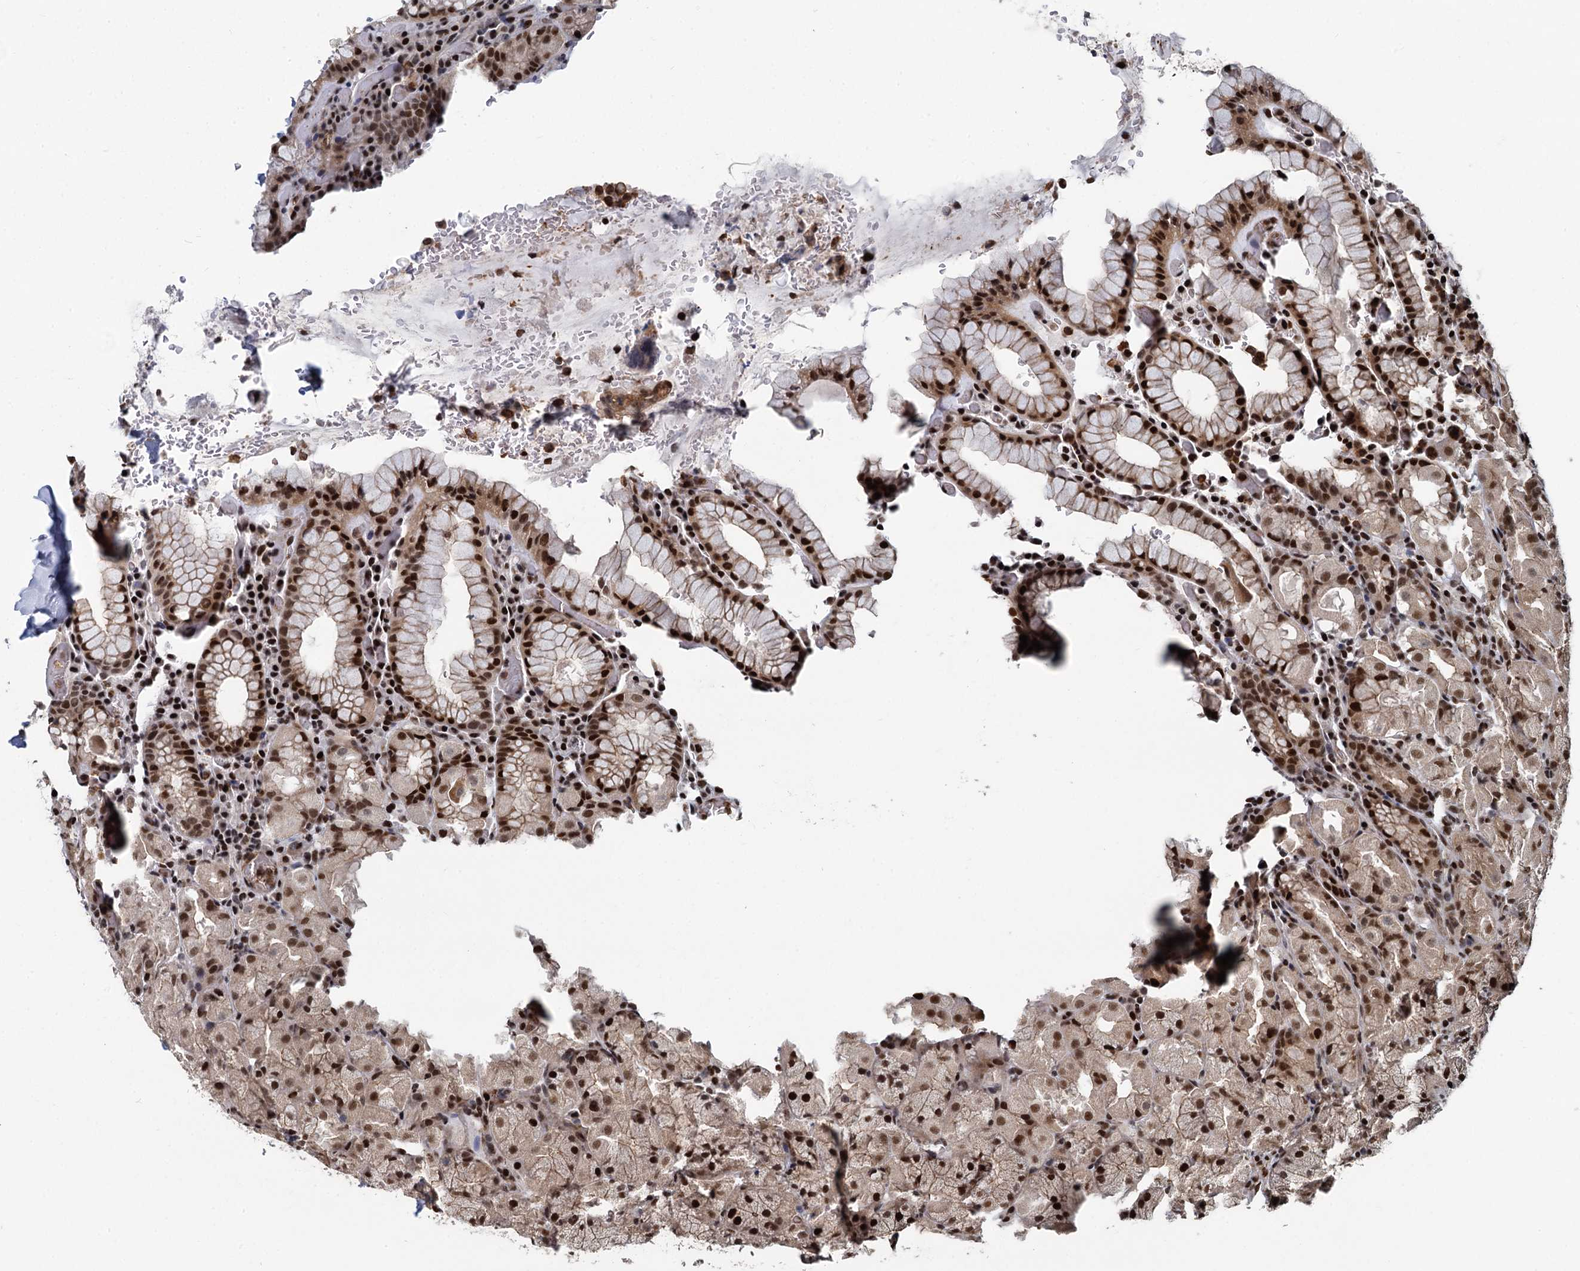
{"staining": {"intensity": "strong", "quantity": ">75%", "location": "nuclear"}, "tissue": "stomach", "cell_type": "Glandular cells", "image_type": "normal", "snomed": [{"axis": "morphology", "description": "Normal tissue, NOS"}, {"axis": "topography", "description": "Stomach, upper"}, {"axis": "topography", "description": "Stomach, lower"}], "caption": "Unremarkable stomach was stained to show a protein in brown. There is high levels of strong nuclear positivity in approximately >75% of glandular cells. Immunohistochemistry stains the protein of interest in brown and the nuclei are stained blue.", "gene": "ANKRD49", "patient": {"sex": "male", "age": 80}}